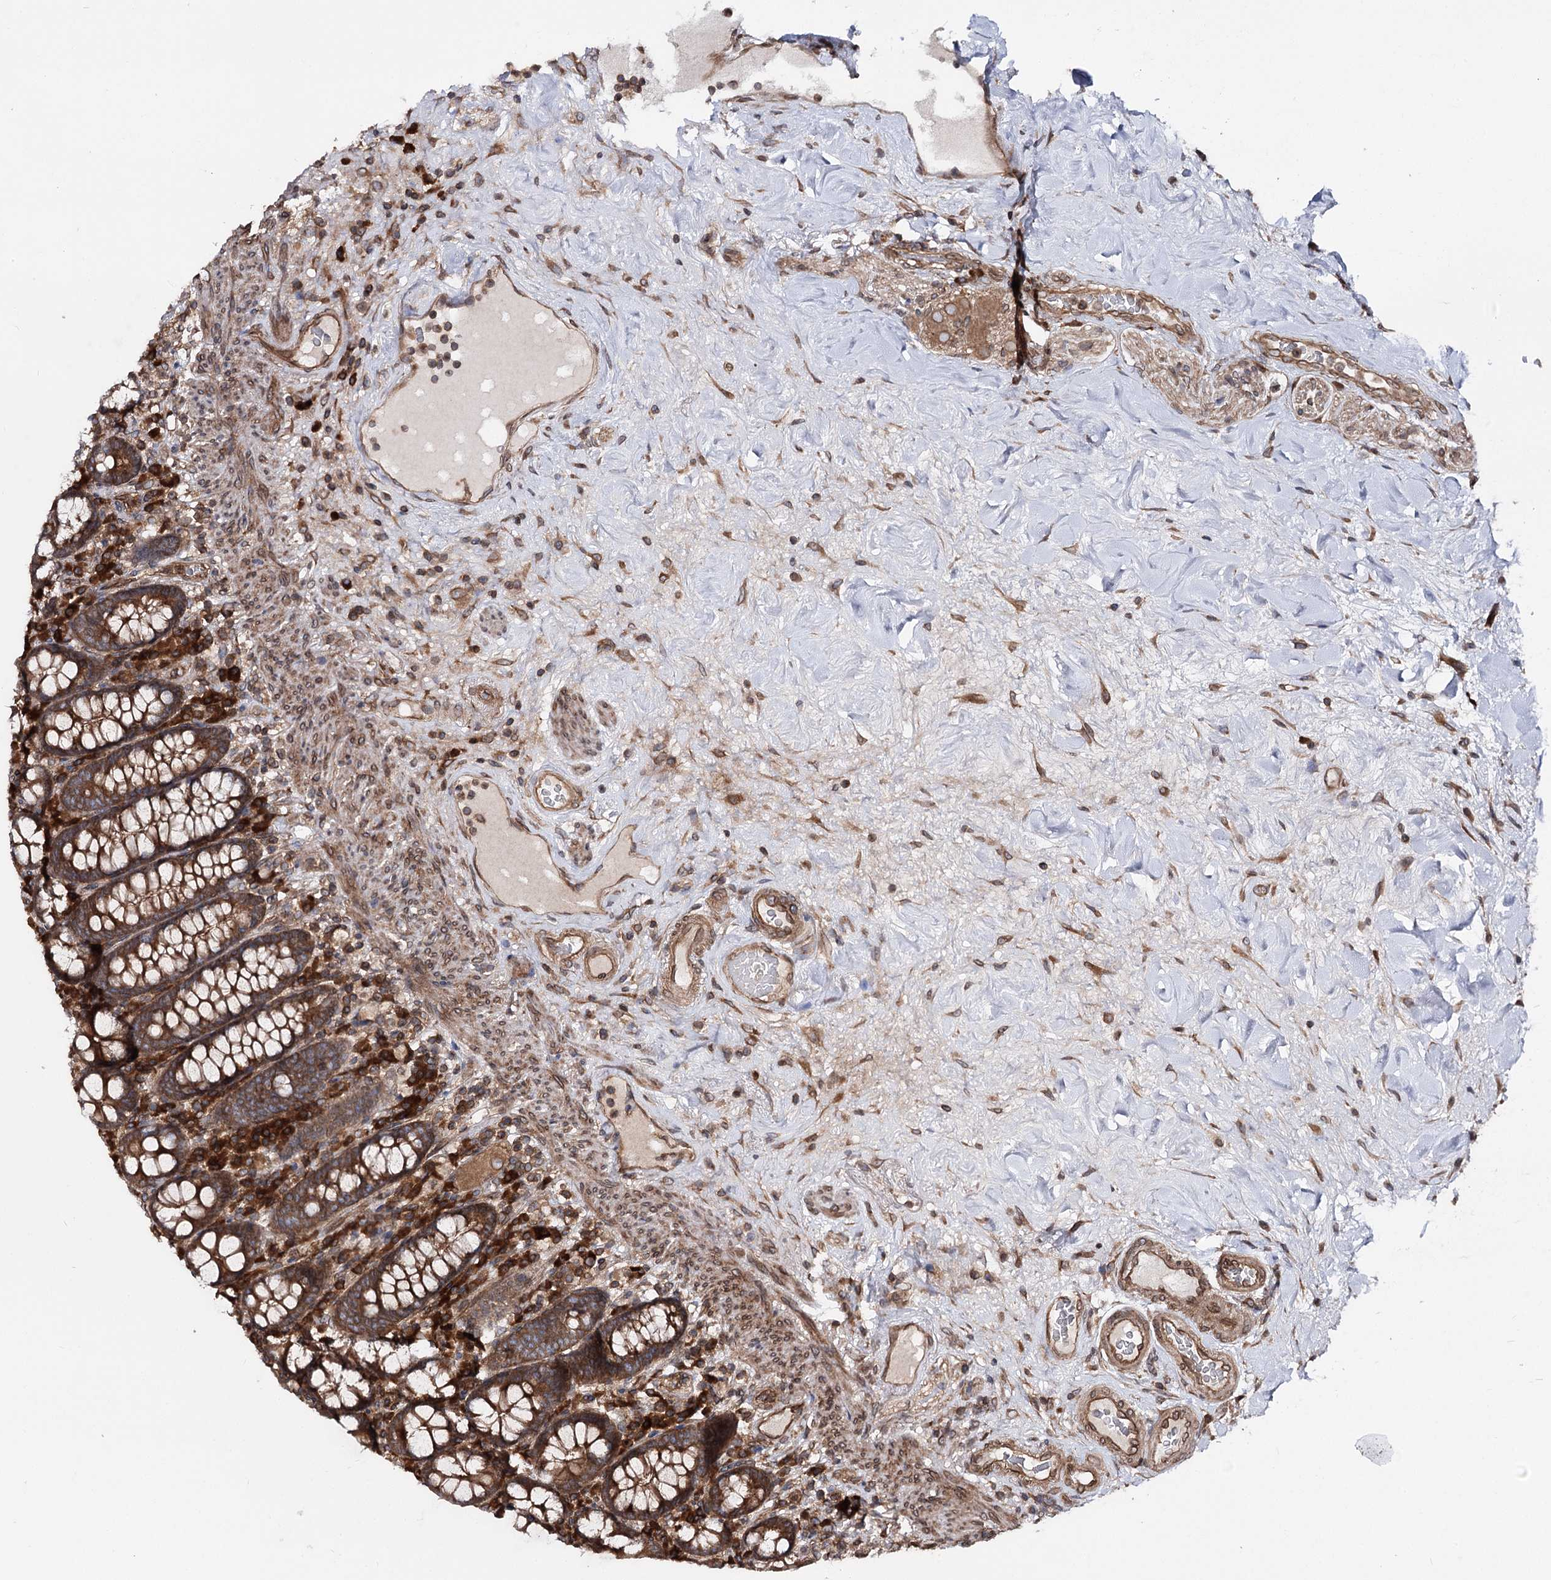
{"staining": {"intensity": "moderate", "quantity": ">75%", "location": "cytoplasmic/membranous"}, "tissue": "colon", "cell_type": "Endothelial cells", "image_type": "normal", "snomed": [{"axis": "morphology", "description": "Normal tissue, NOS"}, {"axis": "topography", "description": "Colon"}], "caption": "An immunohistochemistry (IHC) micrograph of normal tissue is shown. Protein staining in brown labels moderate cytoplasmic/membranous positivity in colon within endothelial cells.", "gene": "FGFR1OP2", "patient": {"sex": "female", "age": 79}}